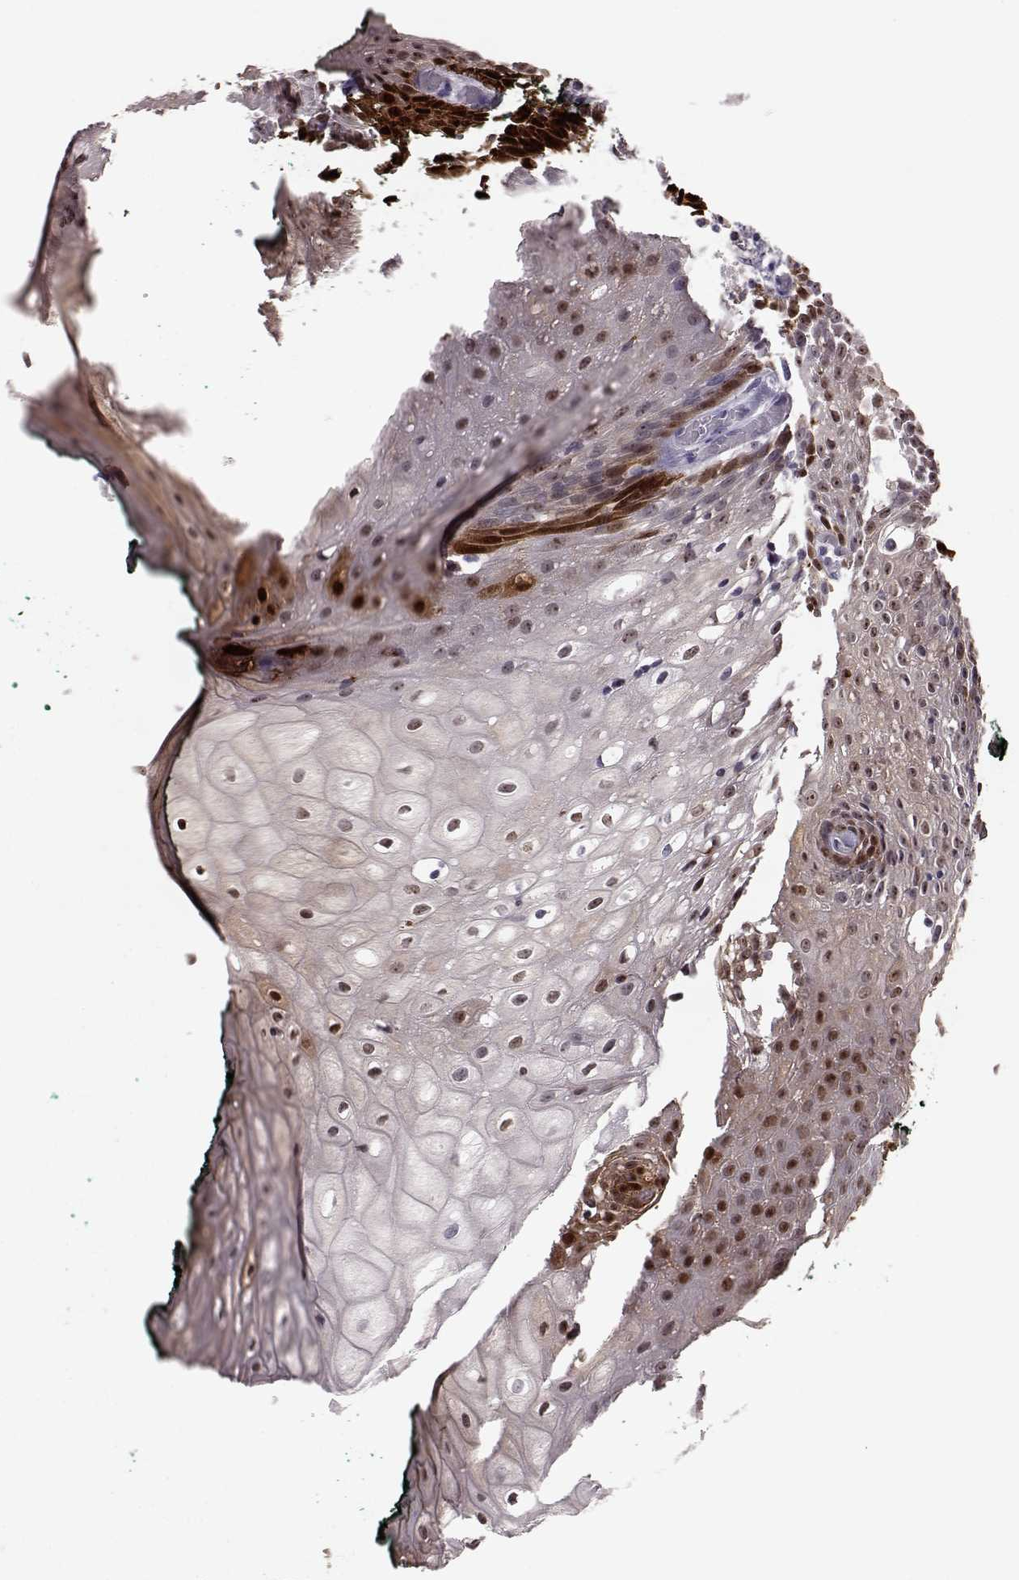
{"staining": {"intensity": "moderate", "quantity": ">75%", "location": "nuclear"}, "tissue": "oral mucosa", "cell_type": "Squamous epithelial cells", "image_type": "normal", "snomed": [{"axis": "morphology", "description": "Normal tissue, NOS"}, {"axis": "topography", "description": "Oral tissue"}, {"axis": "topography", "description": "Head-Neck"}], "caption": "Immunohistochemical staining of unremarkable oral mucosa displays medium levels of moderate nuclear staining in about >75% of squamous epithelial cells. (DAB IHC, brown staining for protein, blue staining for nuclei).", "gene": "ALDH3A1", "patient": {"sex": "female", "age": 68}}